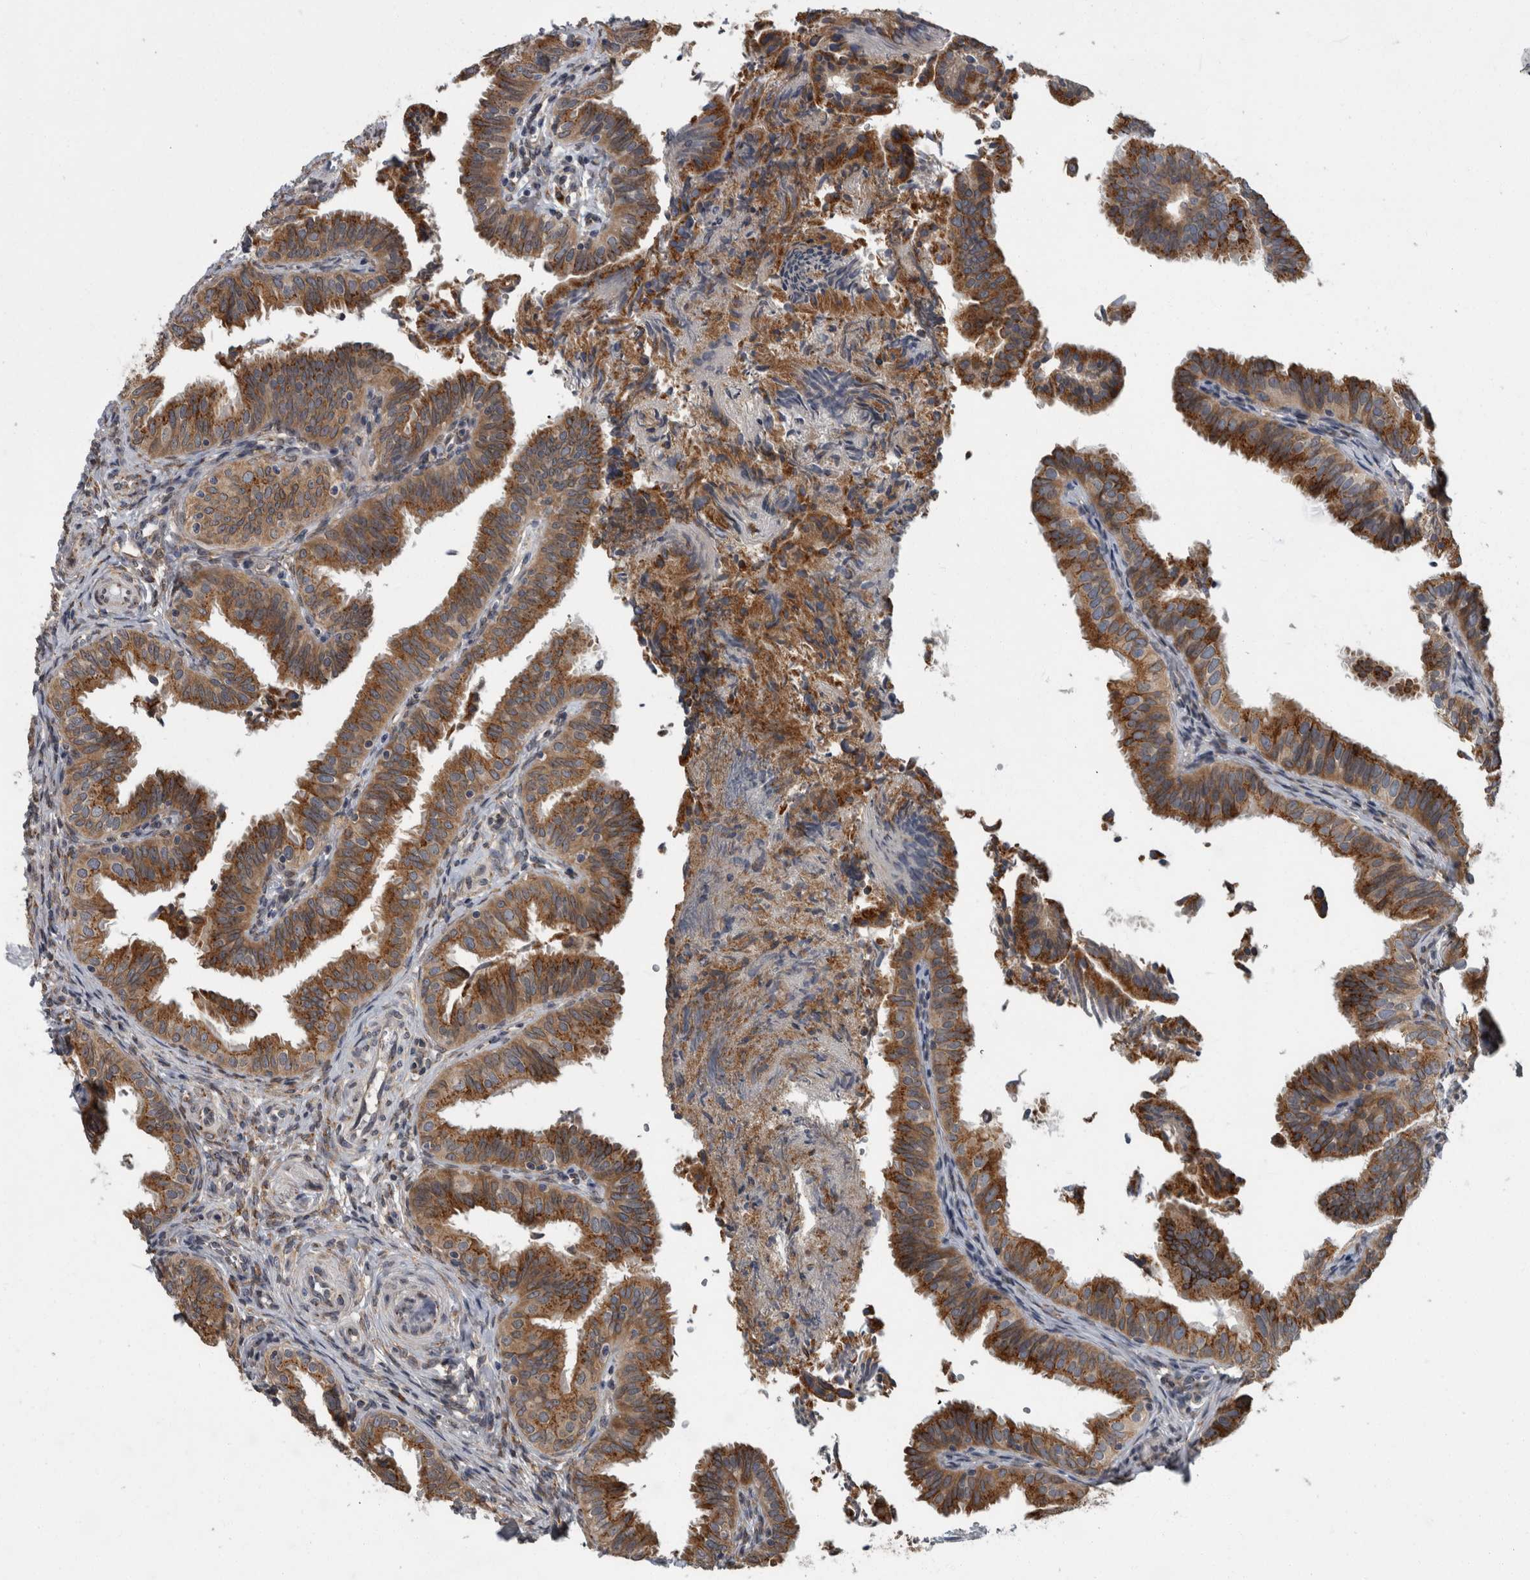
{"staining": {"intensity": "moderate", "quantity": ">75%", "location": "cytoplasmic/membranous"}, "tissue": "fallopian tube", "cell_type": "Glandular cells", "image_type": "normal", "snomed": [{"axis": "morphology", "description": "Normal tissue, NOS"}, {"axis": "topography", "description": "Fallopian tube"}], "caption": "Human fallopian tube stained with a brown dye reveals moderate cytoplasmic/membranous positive positivity in approximately >75% of glandular cells.", "gene": "LMAN2L", "patient": {"sex": "female", "age": 35}}